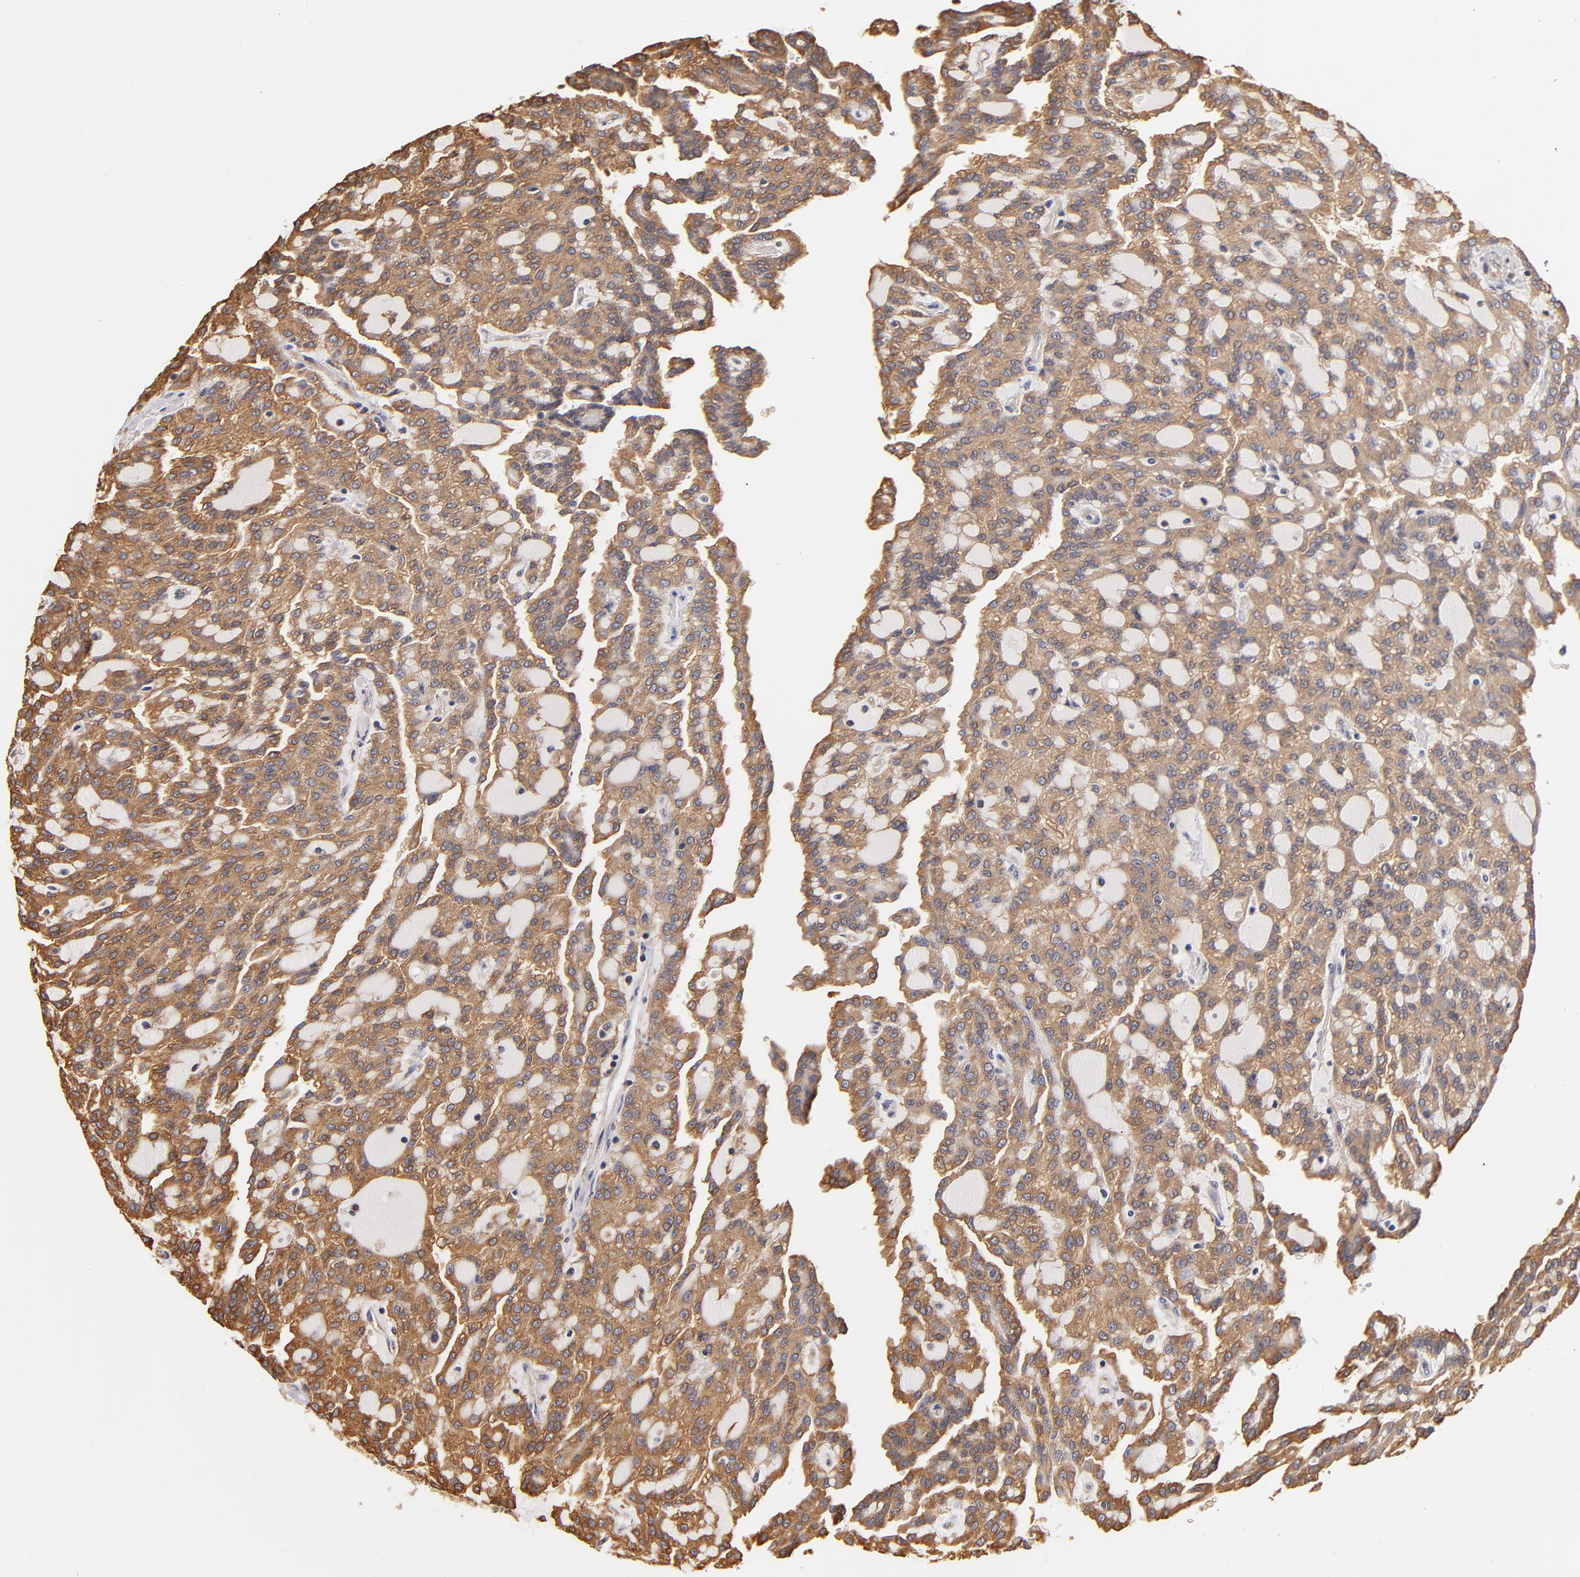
{"staining": {"intensity": "moderate", "quantity": ">75%", "location": "cytoplasmic/membranous"}, "tissue": "renal cancer", "cell_type": "Tumor cells", "image_type": "cancer", "snomed": [{"axis": "morphology", "description": "Adenocarcinoma, NOS"}, {"axis": "topography", "description": "Kidney"}], "caption": "A brown stain shows moderate cytoplasmic/membranous positivity of a protein in renal cancer (adenocarcinoma) tumor cells.", "gene": "FCMR", "patient": {"sex": "male", "age": 63}}